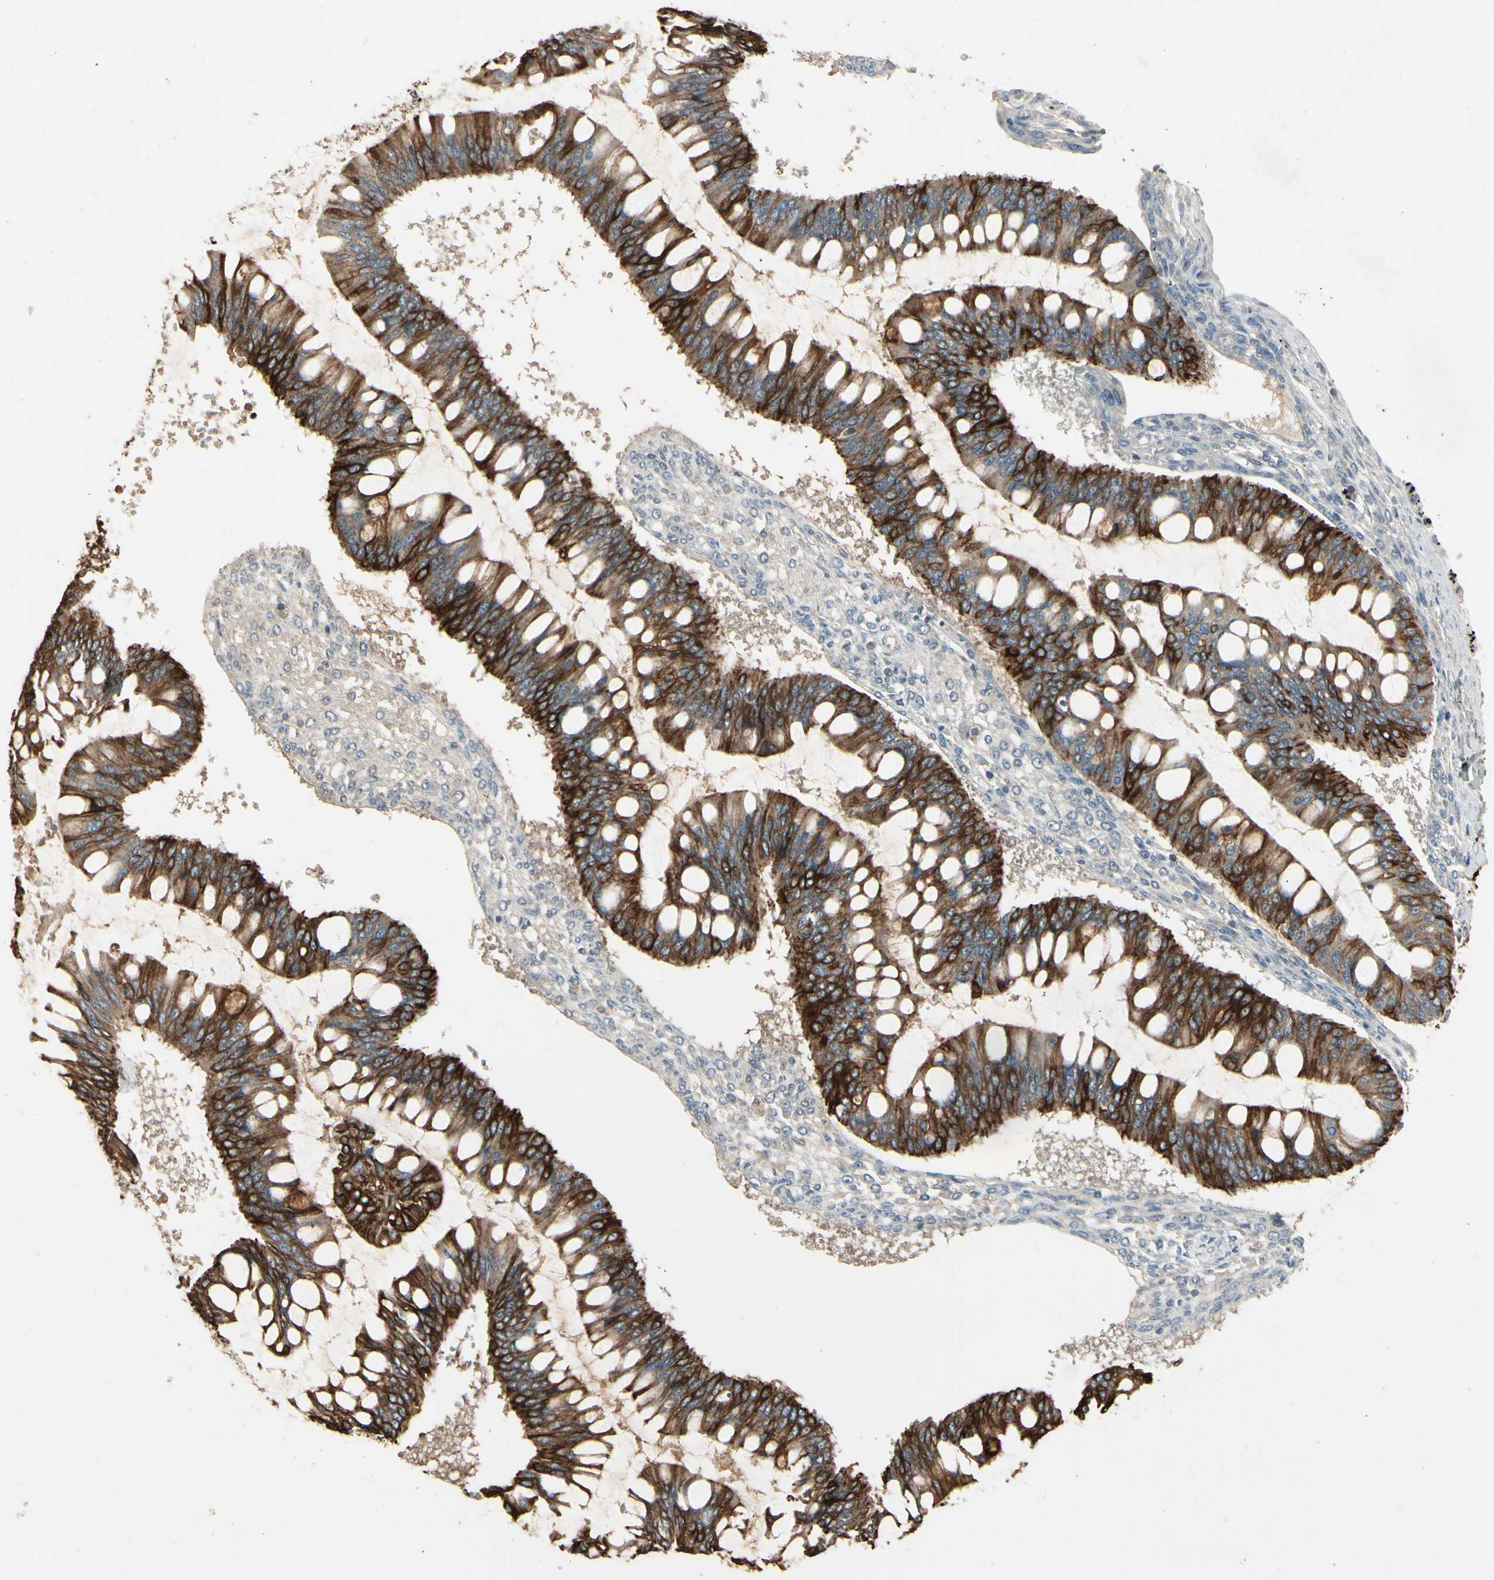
{"staining": {"intensity": "strong", "quantity": ">75%", "location": "cytoplasmic/membranous"}, "tissue": "ovarian cancer", "cell_type": "Tumor cells", "image_type": "cancer", "snomed": [{"axis": "morphology", "description": "Cystadenocarcinoma, mucinous, NOS"}, {"axis": "topography", "description": "Ovary"}], "caption": "The immunohistochemical stain shows strong cytoplasmic/membranous expression in tumor cells of ovarian cancer (mucinous cystadenocarcinoma) tissue.", "gene": "SKIL", "patient": {"sex": "female", "age": 73}}